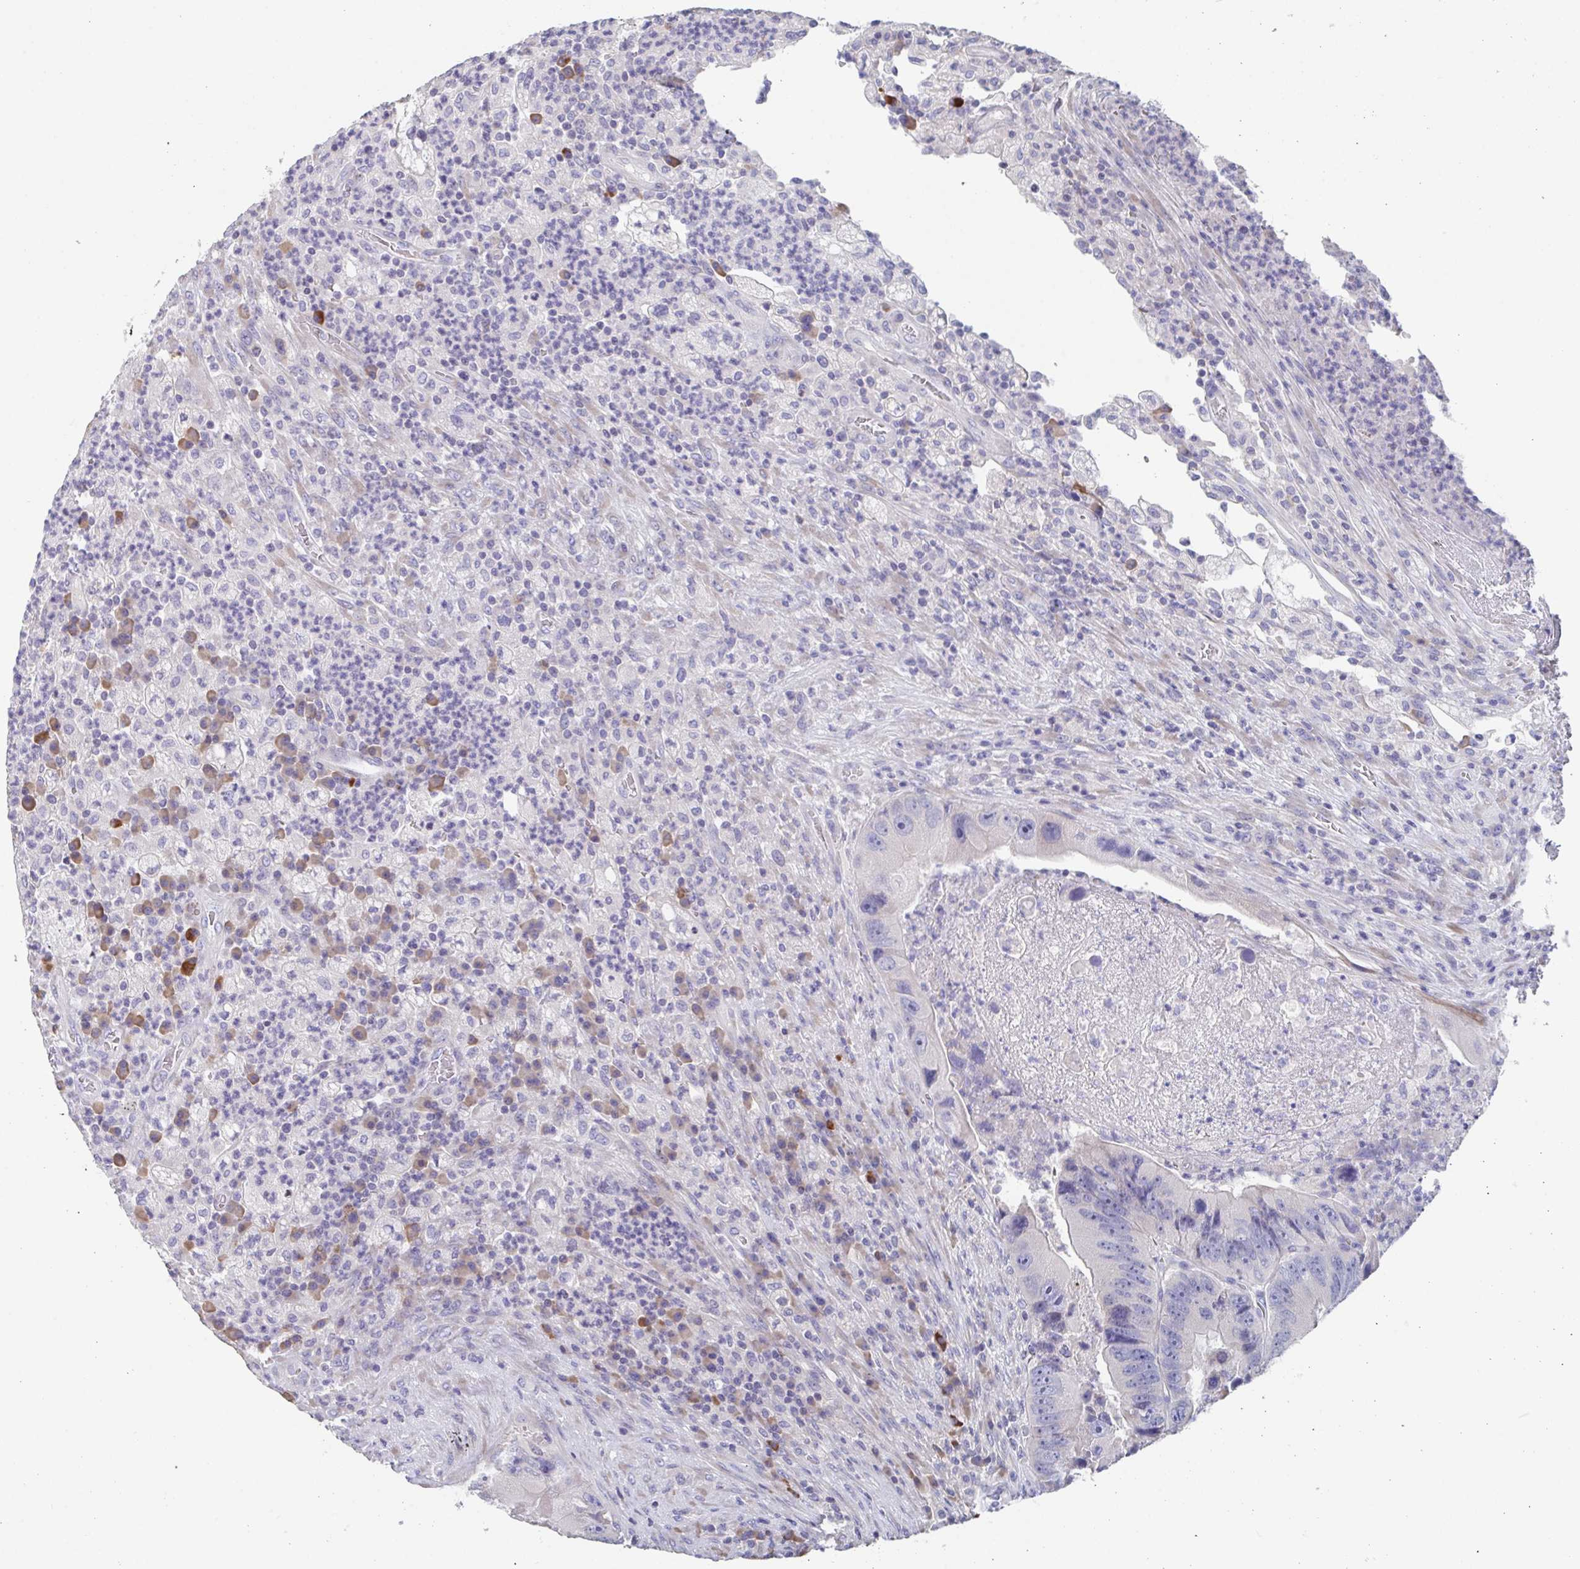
{"staining": {"intensity": "negative", "quantity": "none", "location": "none"}, "tissue": "colorectal cancer", "cell_type": "Tumor cells", "image_type": "cancer", "snomed": [{"axis": "morphology", "description": "Adenocarcinoma, NOS"}, {"axis": "topography", "description": "Colon"}], "caption": "Photomicrograph shows no significant protein expression in tumor cells of colorectal cancer.", "gene": "LRRC58", "patient": {"sex": "female", "age": 86}}